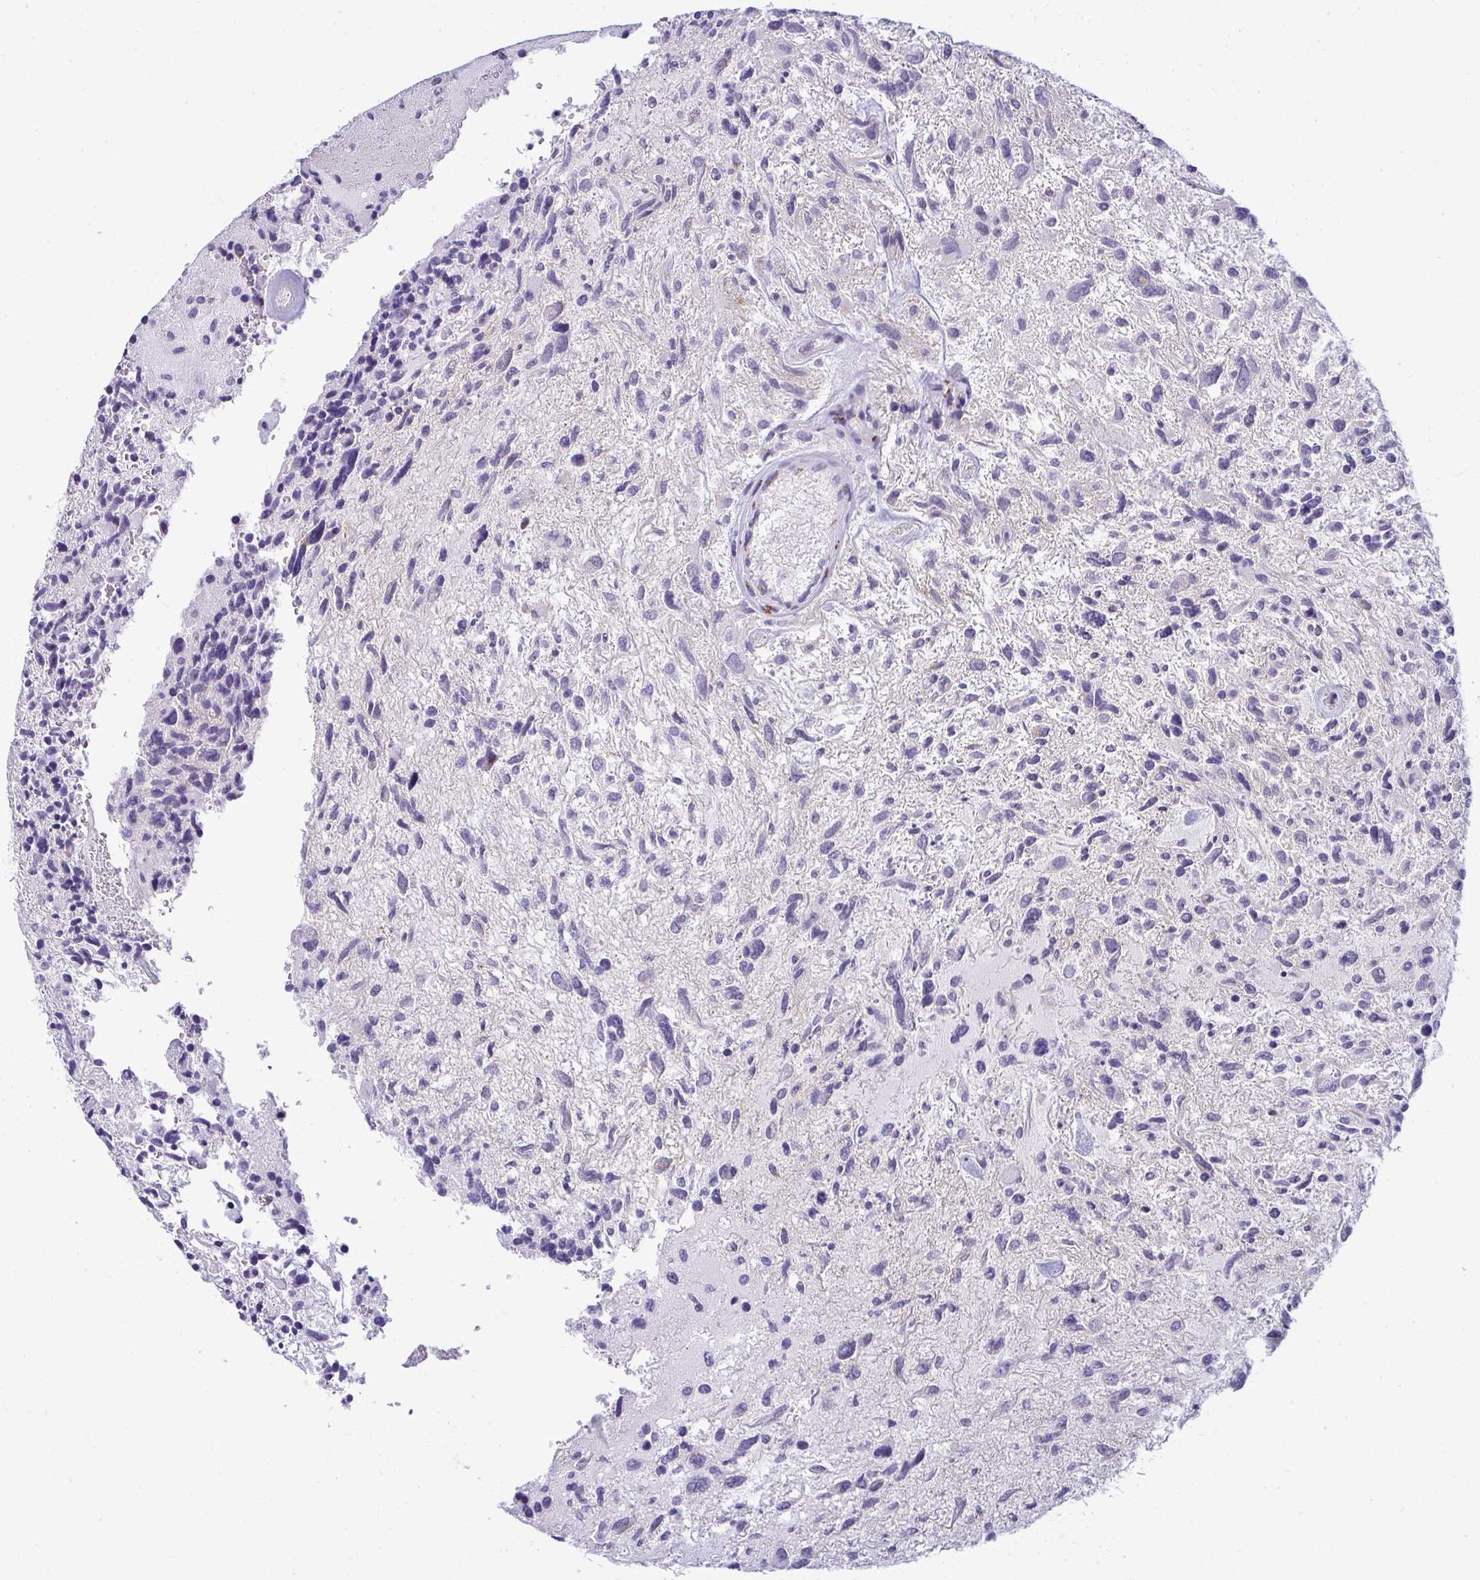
{"staining": {"intensity": "negative", "quantity": "none", "location": "none"}, "tissue": "glioma", "cell_type": "Tumor cells", "image_type": "cancer", "snomed": [{"axis": "morphology", "description": "Glioma, malignant, High grade"}, {"axis": "topography", "description": "Brain"}], "caption": "IHC micrograph of neoplastic tissue: glioma stained with DAB exhibits no significant protein staining in tumor cells.", "gene": "DTX4", "patient": {"sex": "female", "age": 11}}